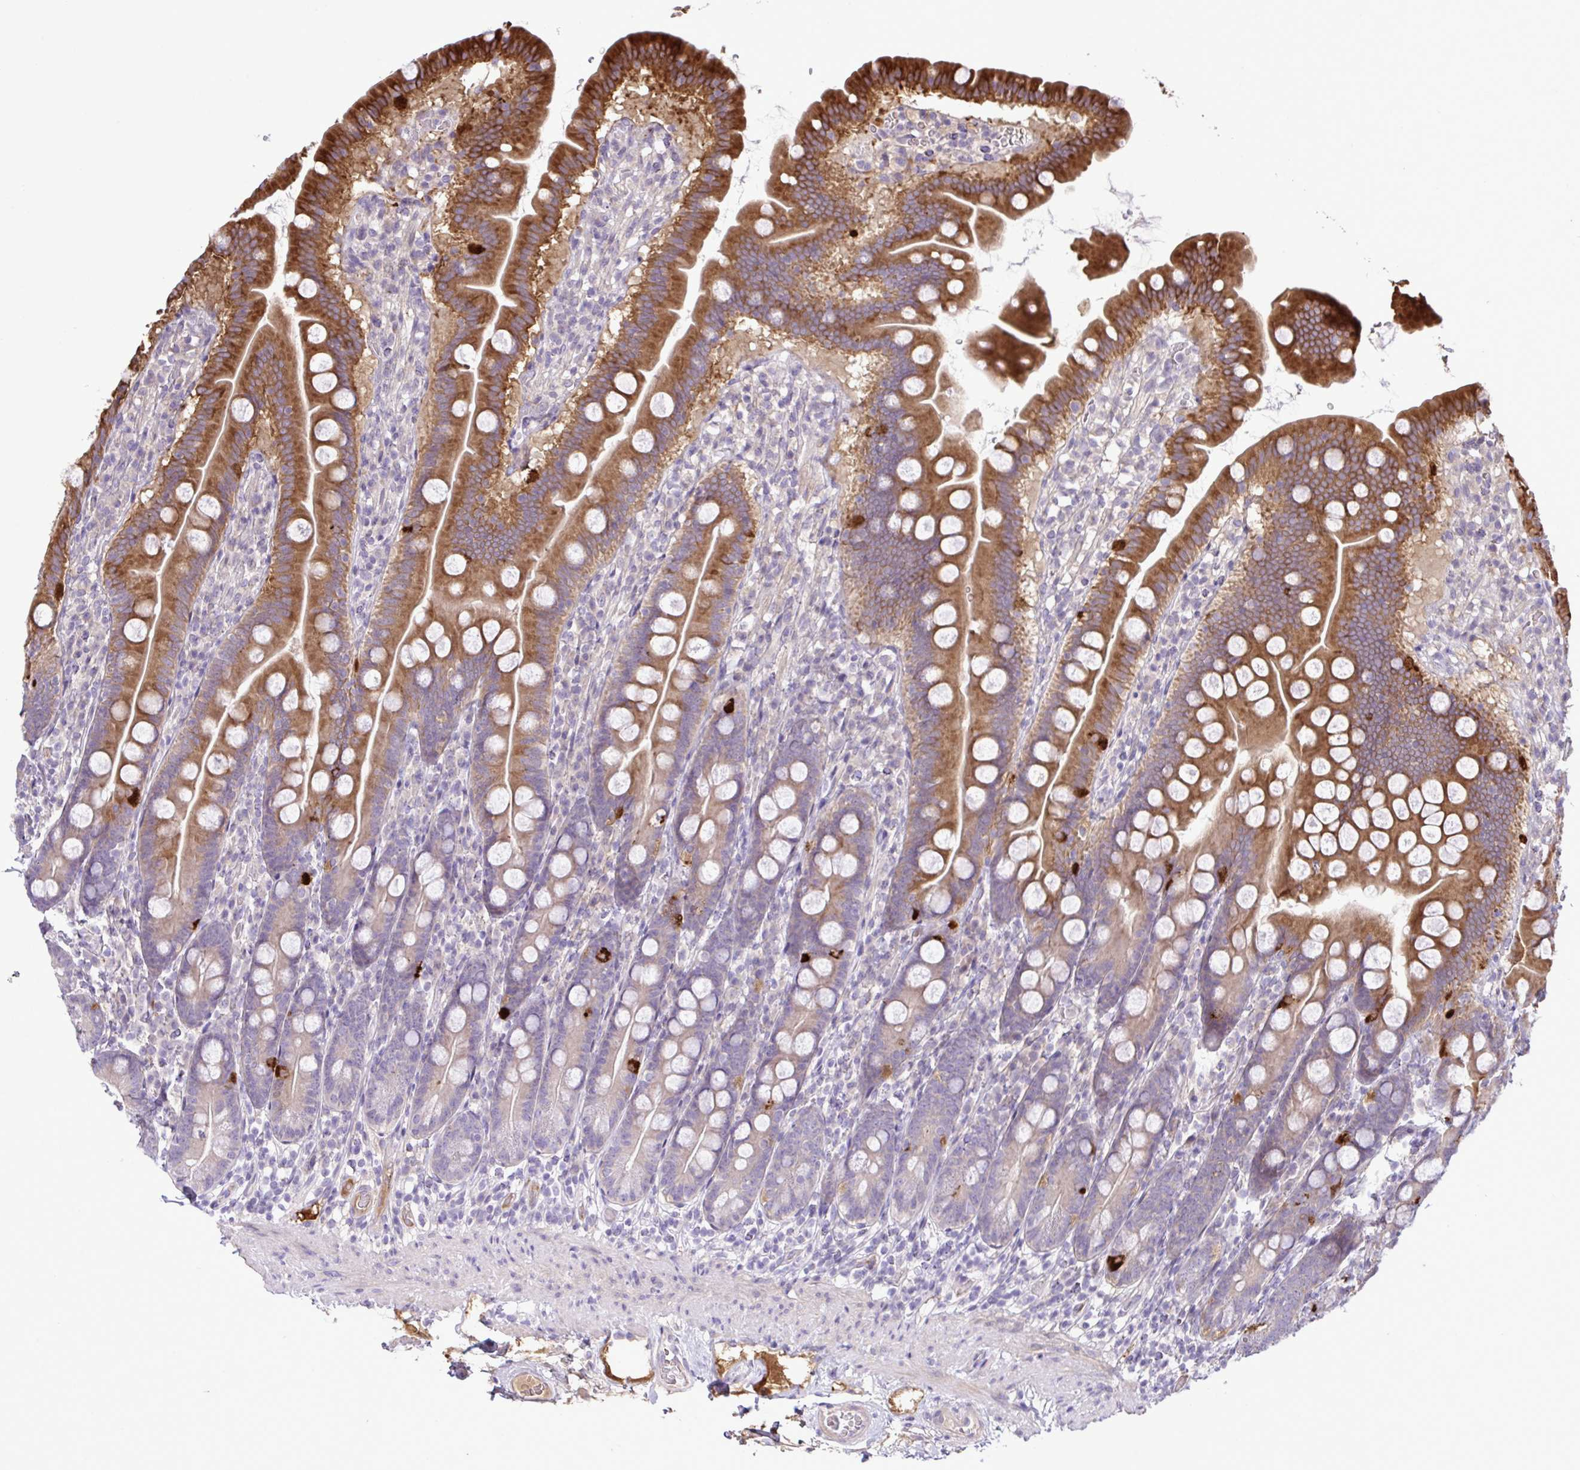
{"staining": {"intensity": "strong", "quantity": "25%-75%", "location": "cytoplasmic/membranous"}, "tissue": "duodenum", "cell_type": "Glandular cells", "image_type": "normal", "snomed": [{"axis": "morphology", "description": "Normal tissue, NOS"}, {"axis": "topography", "description": "Duodenum"}], "caption": "Protein analysis of benign duodenum displays strong cytoplasmic/membranous positivity in approximately 25%-75% of glandular cells. Nuclei are stained in blue.", "gene": "SYNPO2L", "patient": {"sex": "female", "age": 67}}